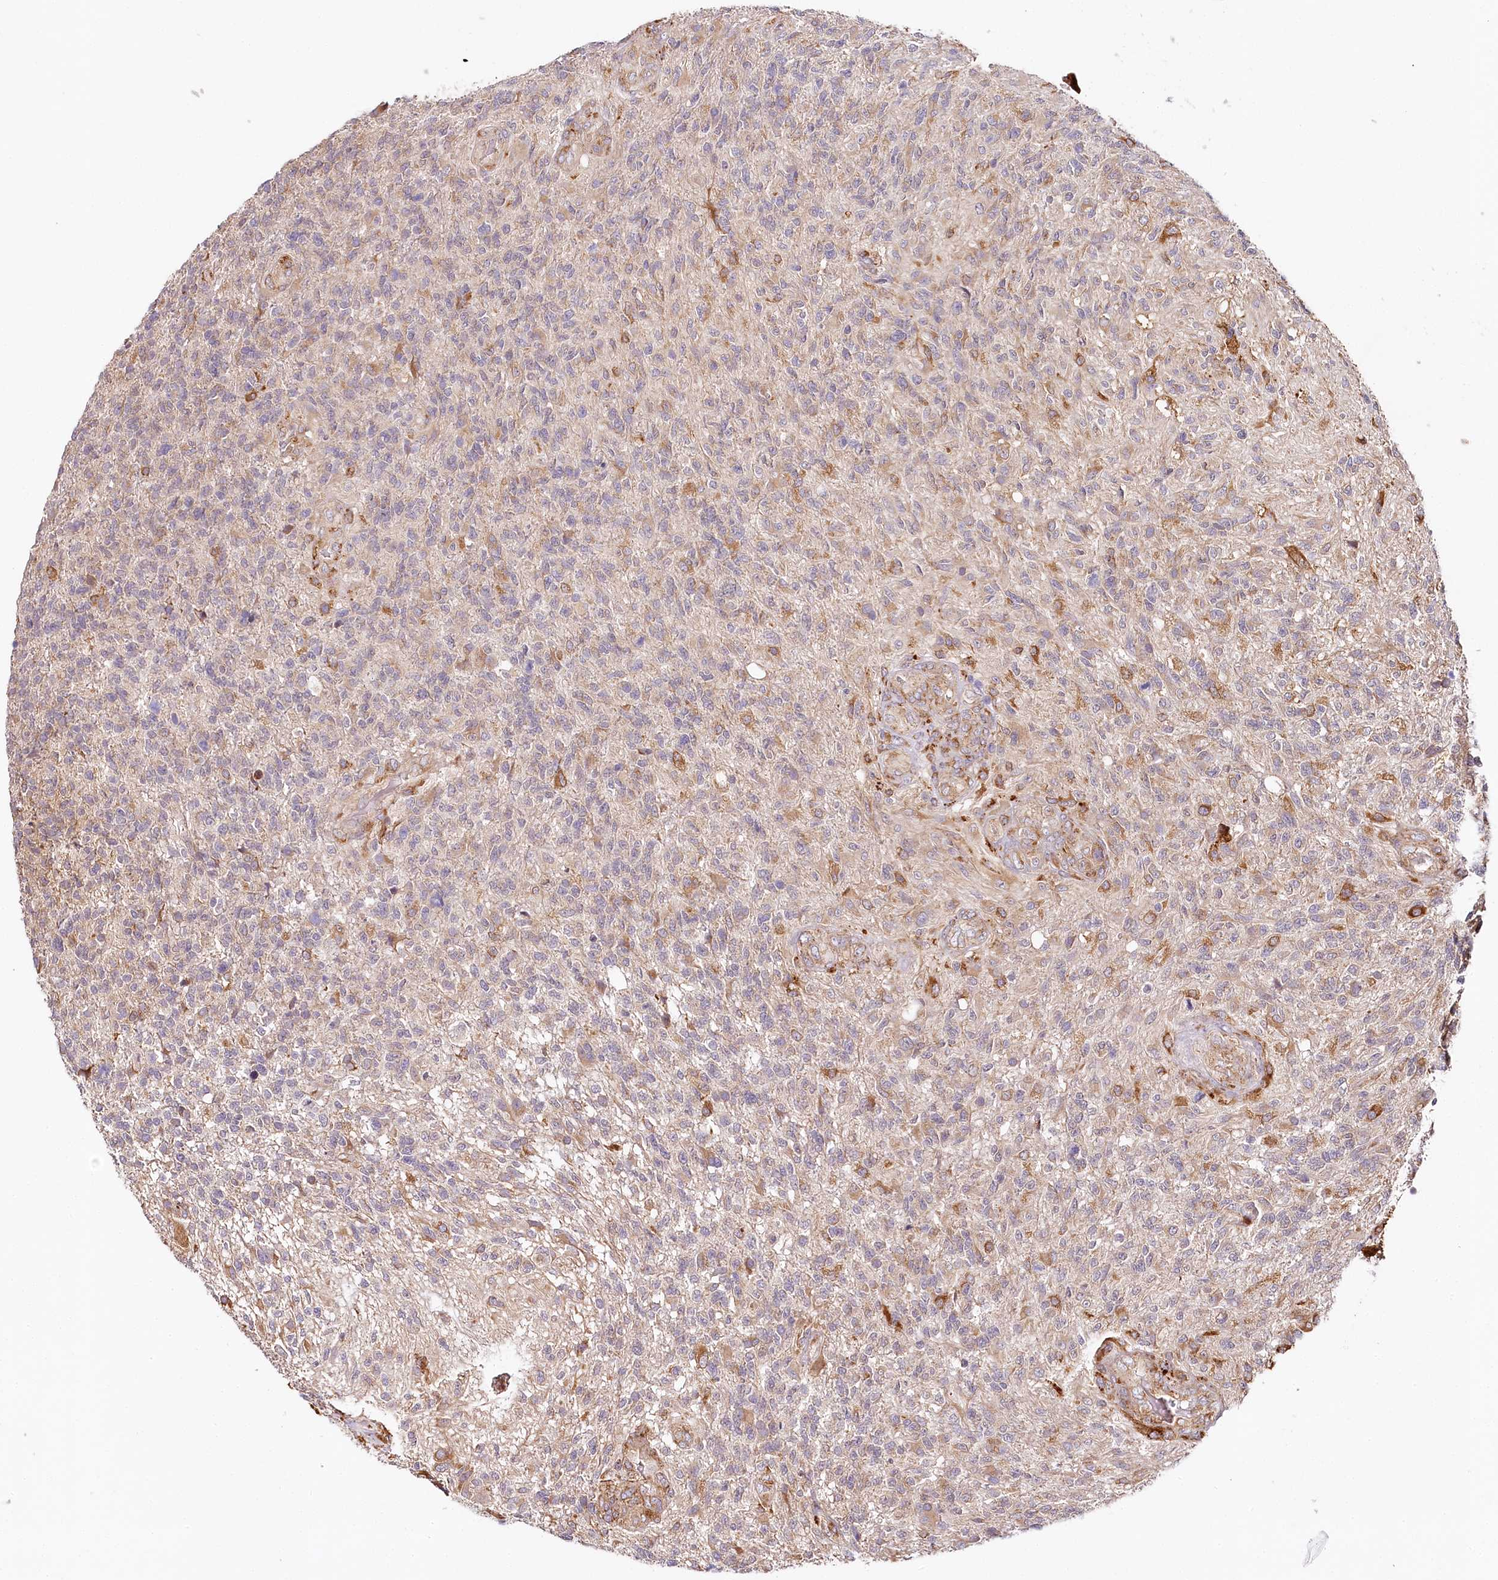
{"staining": {"intensity": "strong", "quantity": "<25%", "location": "cytoplasmic/membranous"}, "tissue": "glioma", "cell_type": "Tumor cells", "image_type": "cancer", "snomed": [{"axis": "morphology", "description": "Glioma, malignant, High grade"}, {"axis": "topography", "description": "Brain"}], "caption": "Immunohistochemistry (DAB (3,3'-diaminobenzidine)) staining of glioma displays strong cytoplasmic/membranous protein positivity in about <25% of tumor cells.", "gene": "VEGFA", "patient": {"sex": "male", "age": 56}}